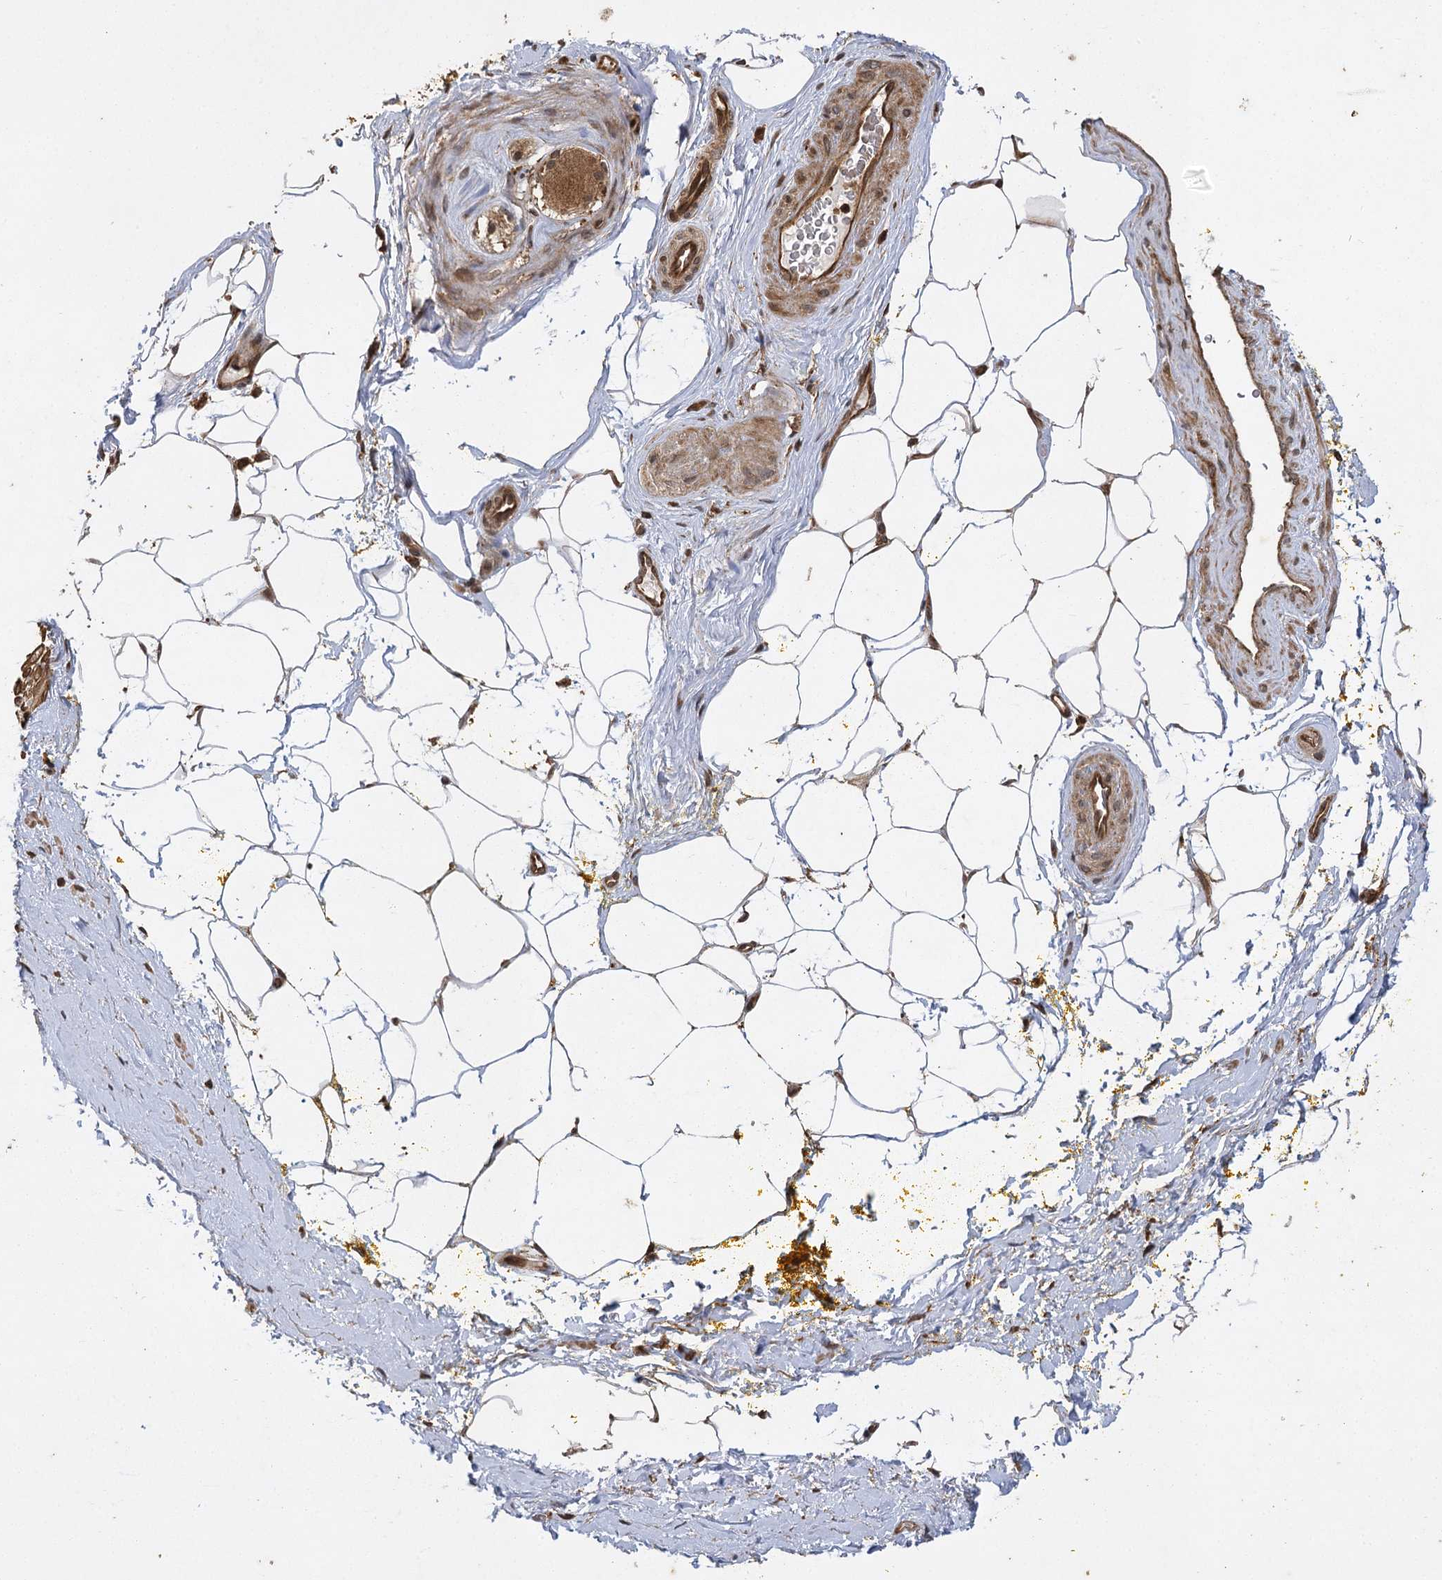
{"staining": {"intensity": "negative", "quantity": "none", "location": "none"}, "tissue": "adipose tissue", "cell_type": "Adipocytes", "image_type": "normal", "snomed": [{"axis": "morphology", "description": "Normal tissue, NOS"}, {"axis": "morphology", "description": "Adenocarcinoma, Low grade"}, {"axis": "topography", "description": "Prostate"}, {"axis": "topography", "description": "Peripheral nerve tissue"}], "caption": "Adipocytes are negative for brown protein staining in benign adipose tissue. (DAB IHC, high magnification).", "gene": "IL11RA", "patient": {"sex": "male", "age": 63}}